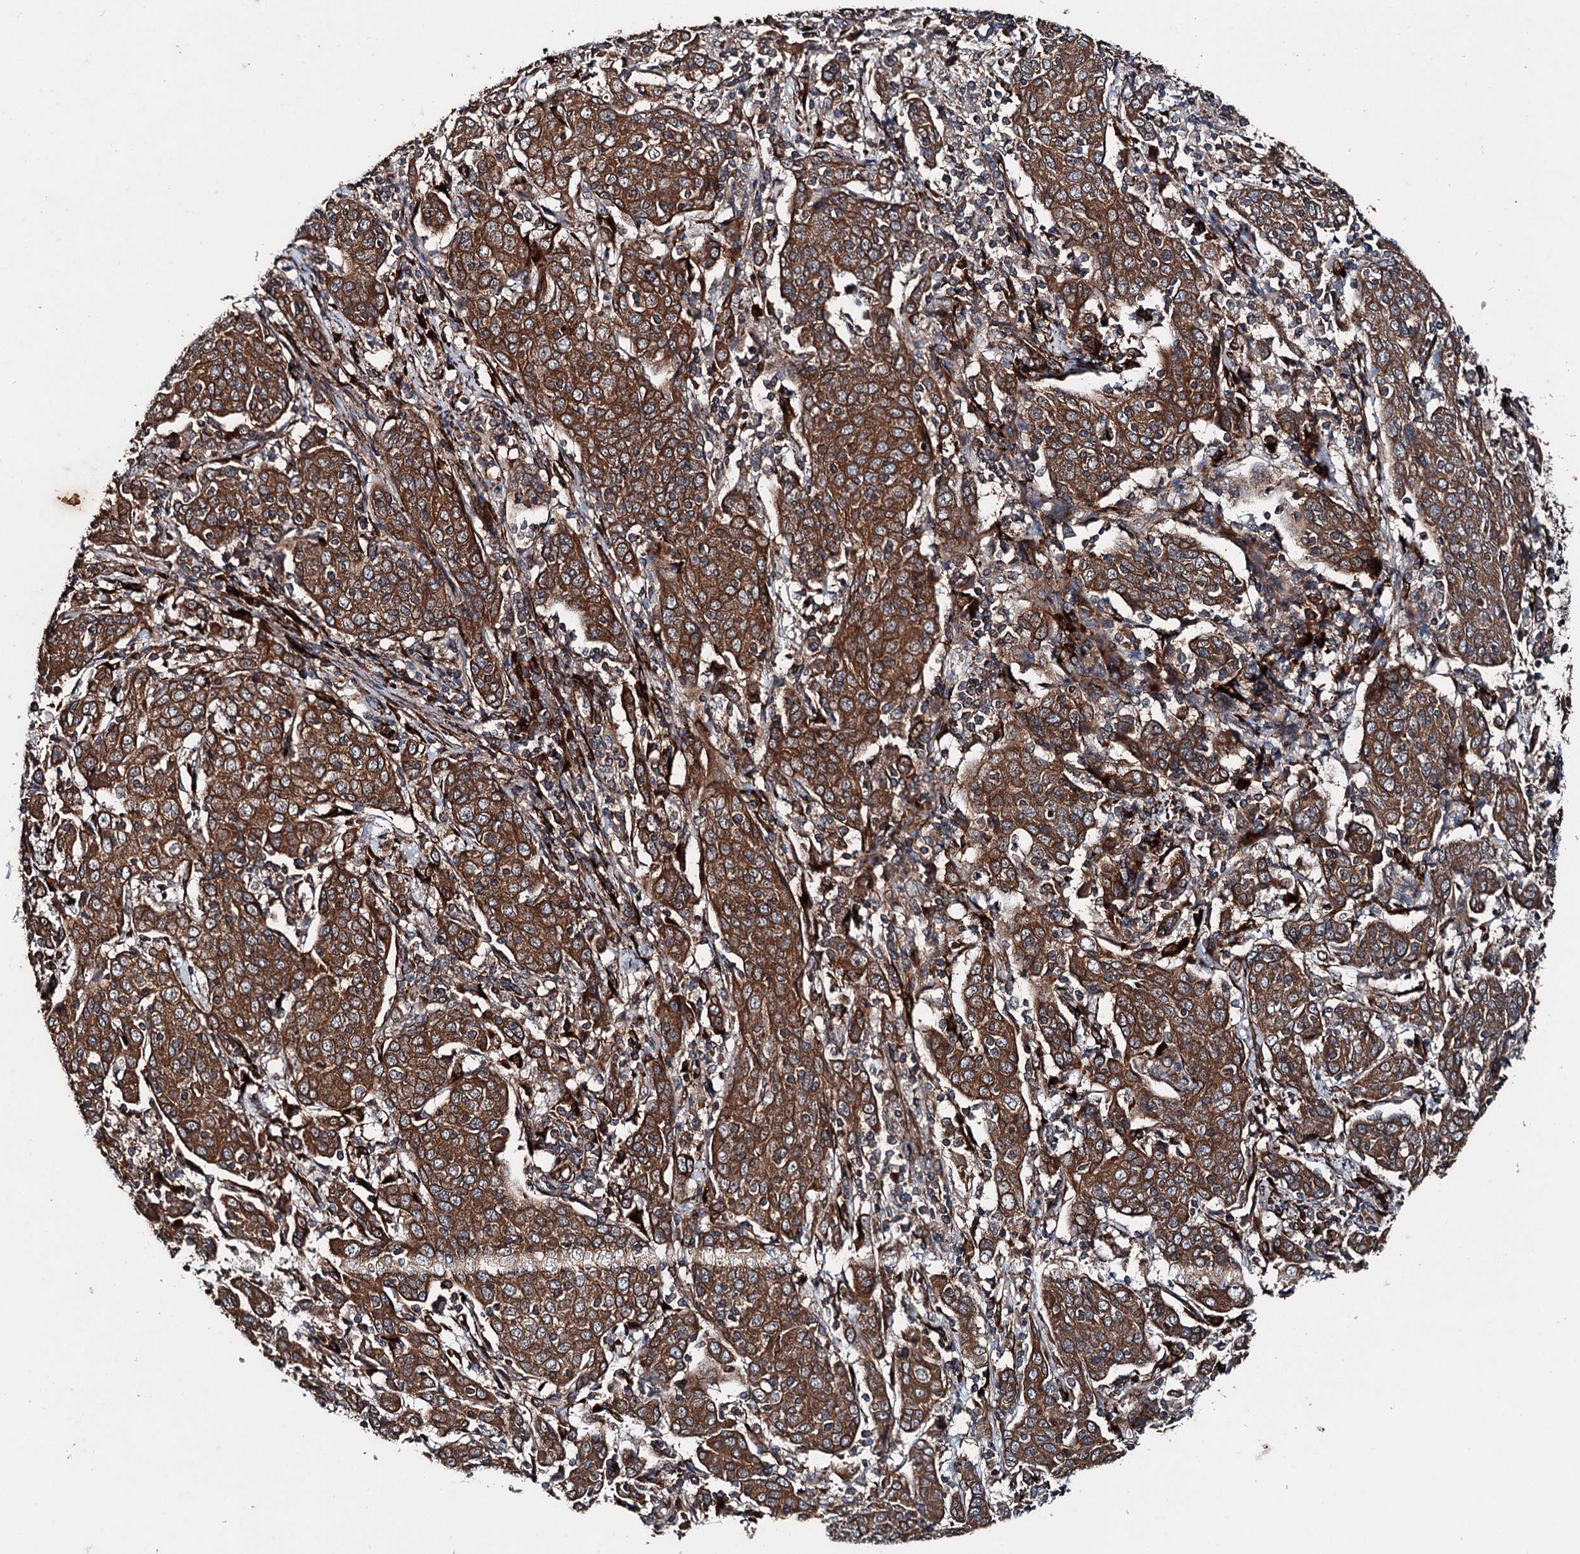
{"staining": {"intensity": "strong", "quantity": ">75%", "location": "cytoplasmic/membranous"}, "tissue": "cervical cancer", "cell_type": "Tumor cells", "image_type": "cancer", "snomed": [{"axis": "morphology", "description": "Squamous cell carcinoma, NOS"}, {"axis": "topography", "description": "Cervix"}], "caption": "The immunohistochemical stain shows strong cytoplasmic/membranous expression in tumor cells of cervical cancer tissue. Using DAB (brown) and hematoxylin (blue) stains, captured at high magnification using brightfield microscopy.", "gene": "DDIAS", "patient": {"sex": "female", "age": 67}}